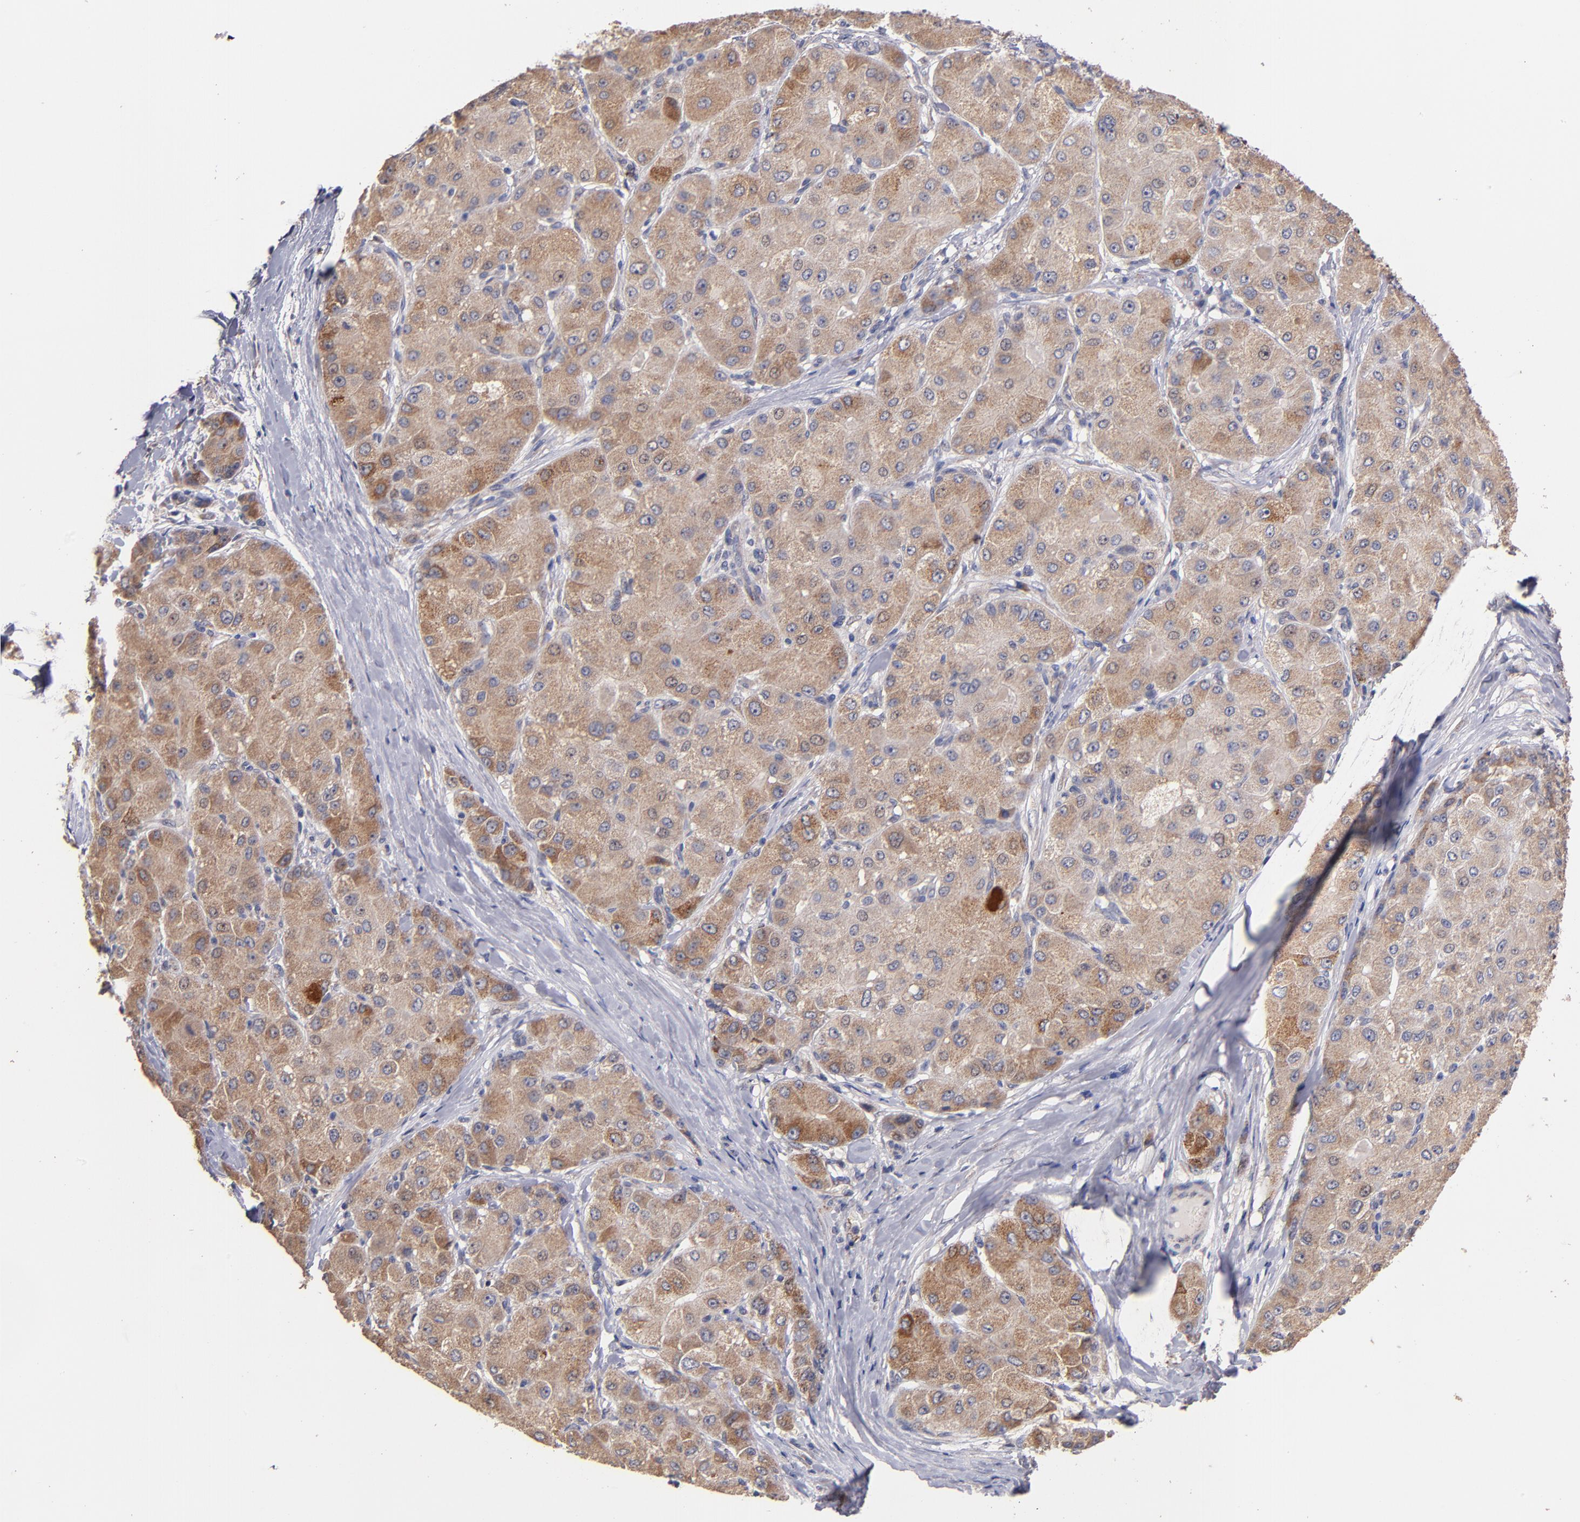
{"staining": {"intensity": "moderate", "quantity": ">75%", "location": "cytoplasmic/membranous"}, "tissue": "liver cancer", "cell_type": "Tumor cells", "image_type": "cancer", "snomed": [{"axis": "morphology", "description": "Carcinoma, Hepatocellular, NOS"}, {"axis": "topography", "description": "Liver"}], "caption": "There is medium levels of moderate cytoplasmic/membranous staining in tumor cells of hepatocellular carcinoma (liver), as demonstrated by immunohistochemical staining (brown color).", "gene": "DIABLO", "patient": {"sex": "male", "age": 80}}